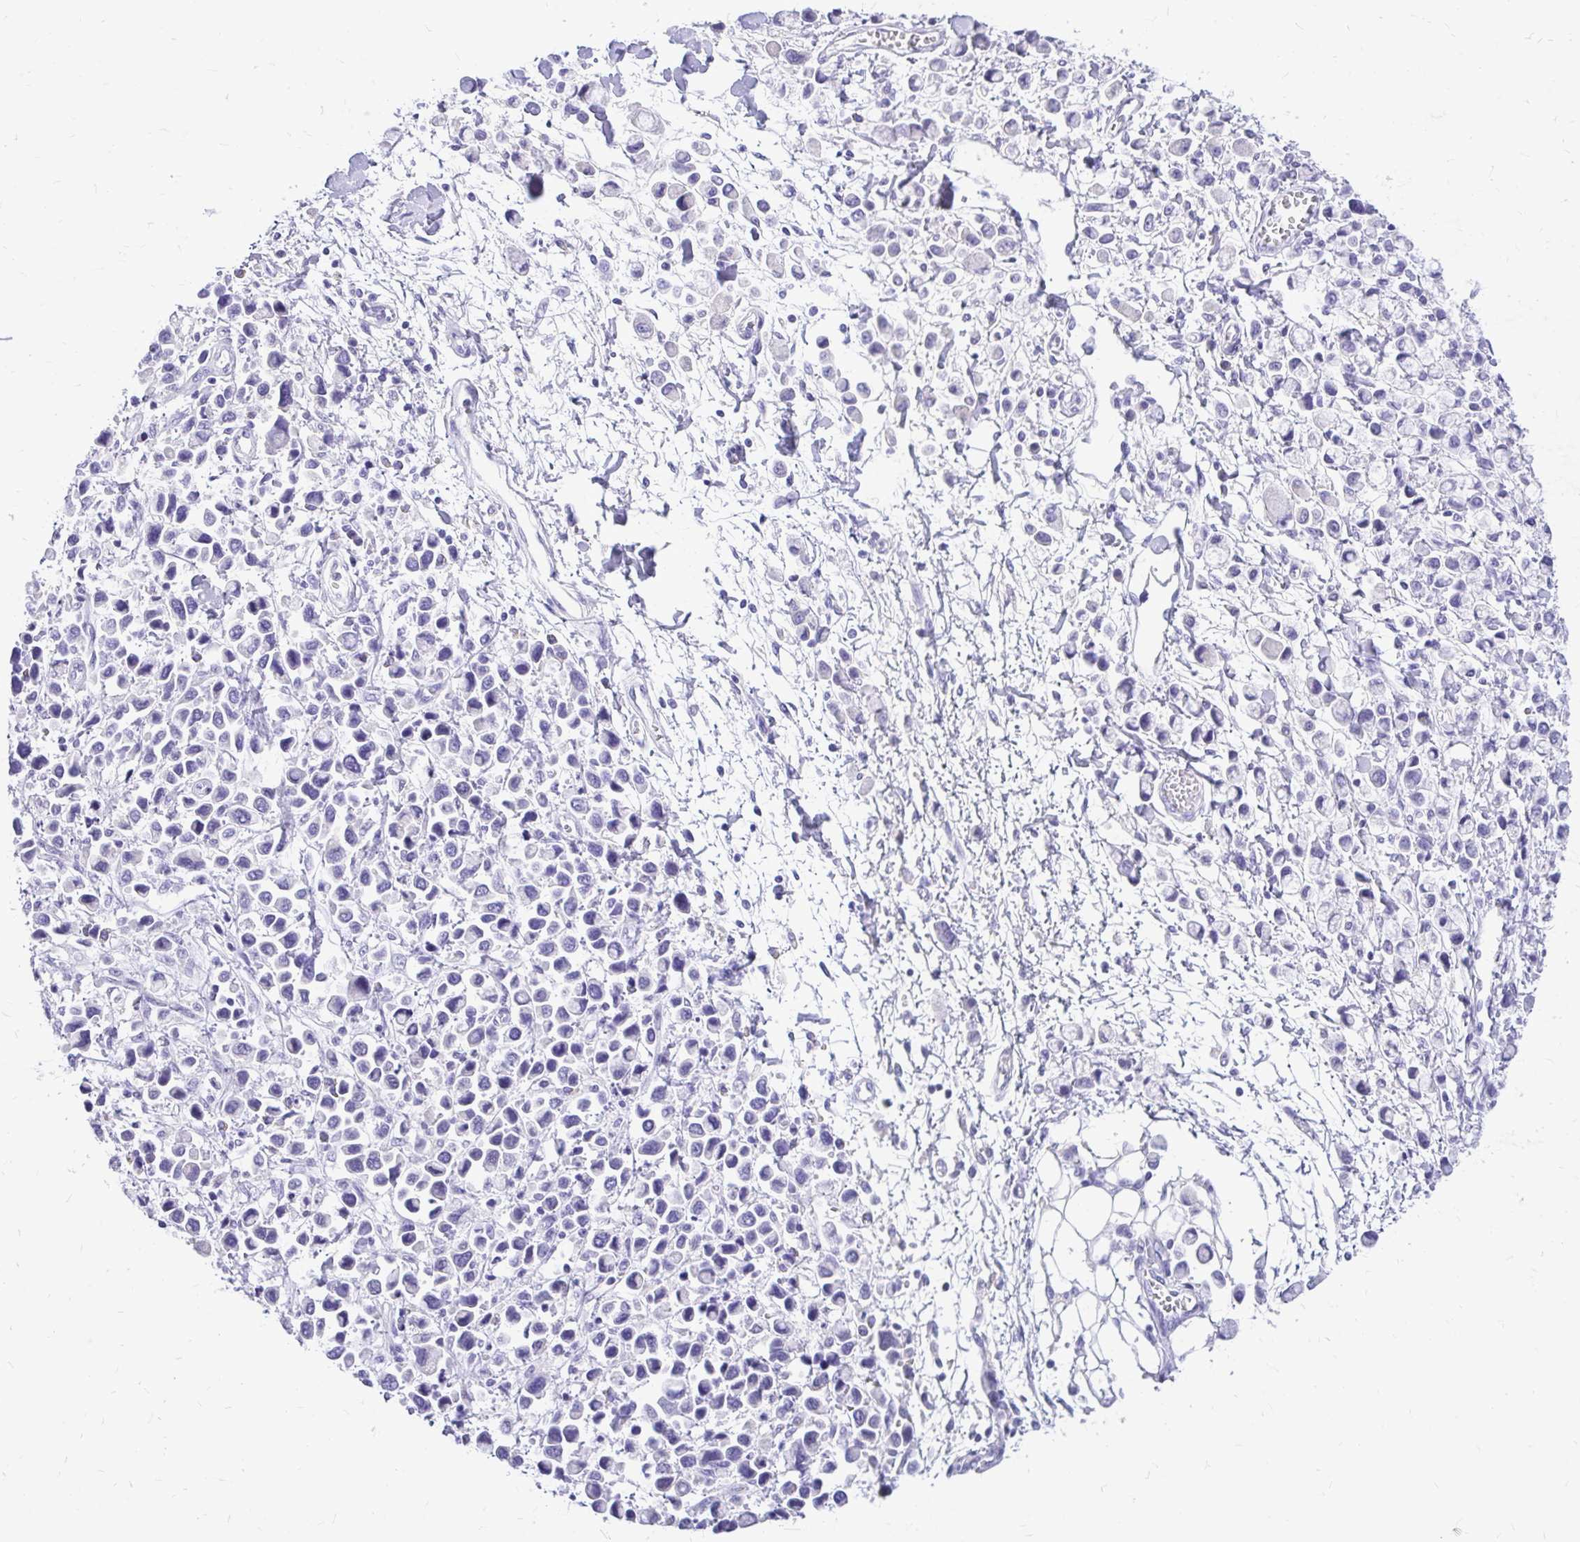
{"staining": {"intensity": "negative", "quantity": "none", "location": "none"}, "tissue": "stomach cancer", "cell_type": "Tumor cells", "image_type": "cancer", "snomed": [{"axis": "morphology", "description": "Adenocarcinoma, NOS"}, {"axis": "topography", "description": "Stomach"}], "caption": "Immunohistochemical staining of stomach cancer exhibits no significant positivity in tumor cells.", "gene": "MAP1LC3A", "patient": {"sex": "female", "age": 81}}